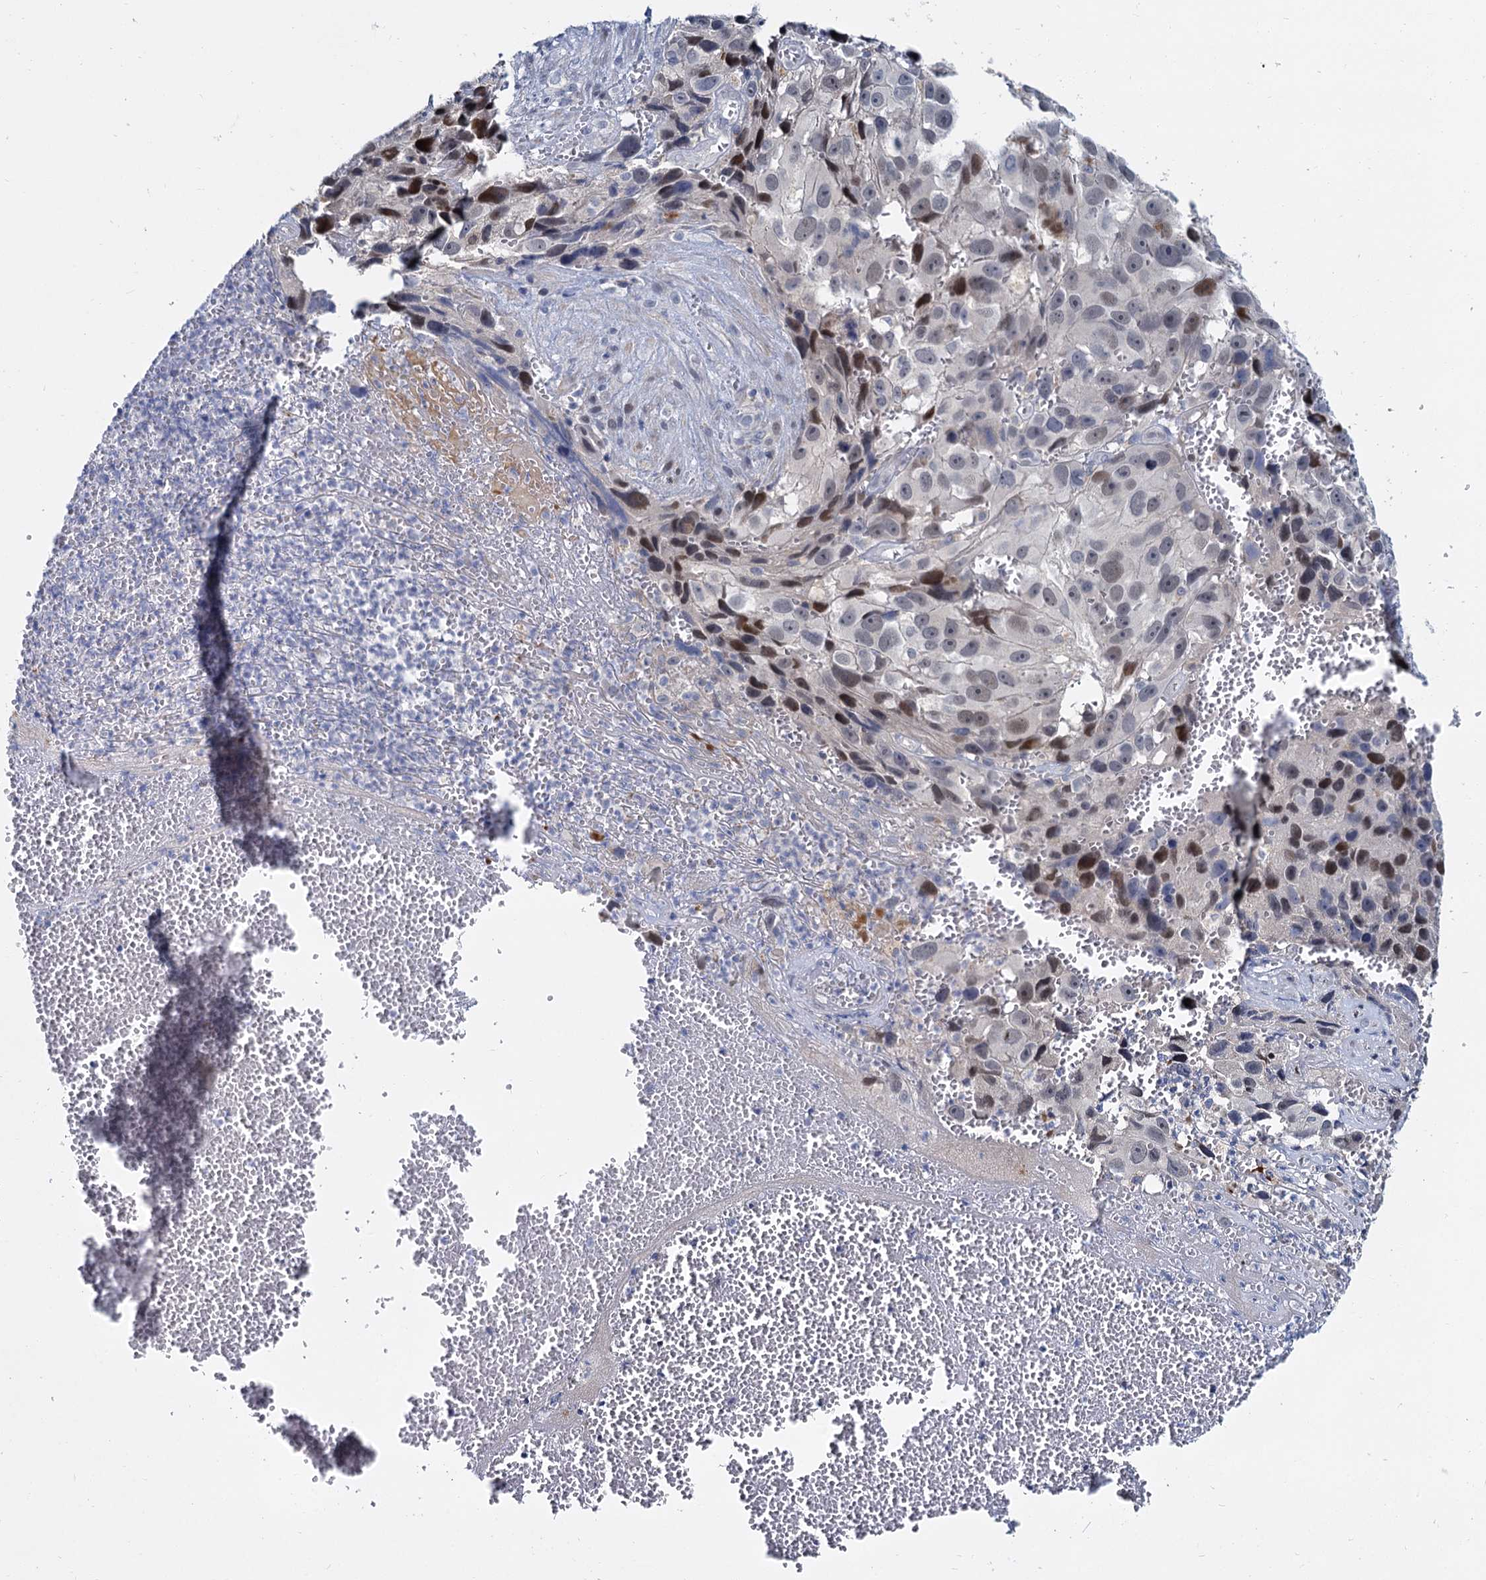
{"staining": {"intensity": "moderate", "quantity": "<25%", "location": "nuclear"}, "tissue": "melanoma", "cell_type": "Tumor cells", "image_type": "cancer", "snomed": [{"axis": "morphology", "description": "Malignant melanoma, NOS"}, {"axis": "topography", "description": "Skin"}], "caption": "Immunohistochemistry of human melanoma demonstrates low levels of moderate nuclear positivity in about <25% of tumor cells. (IHC, brightfield microscopy, high magnification).", "gene": "ACRBP", "patient": {"sex": "male", "age": 84}}